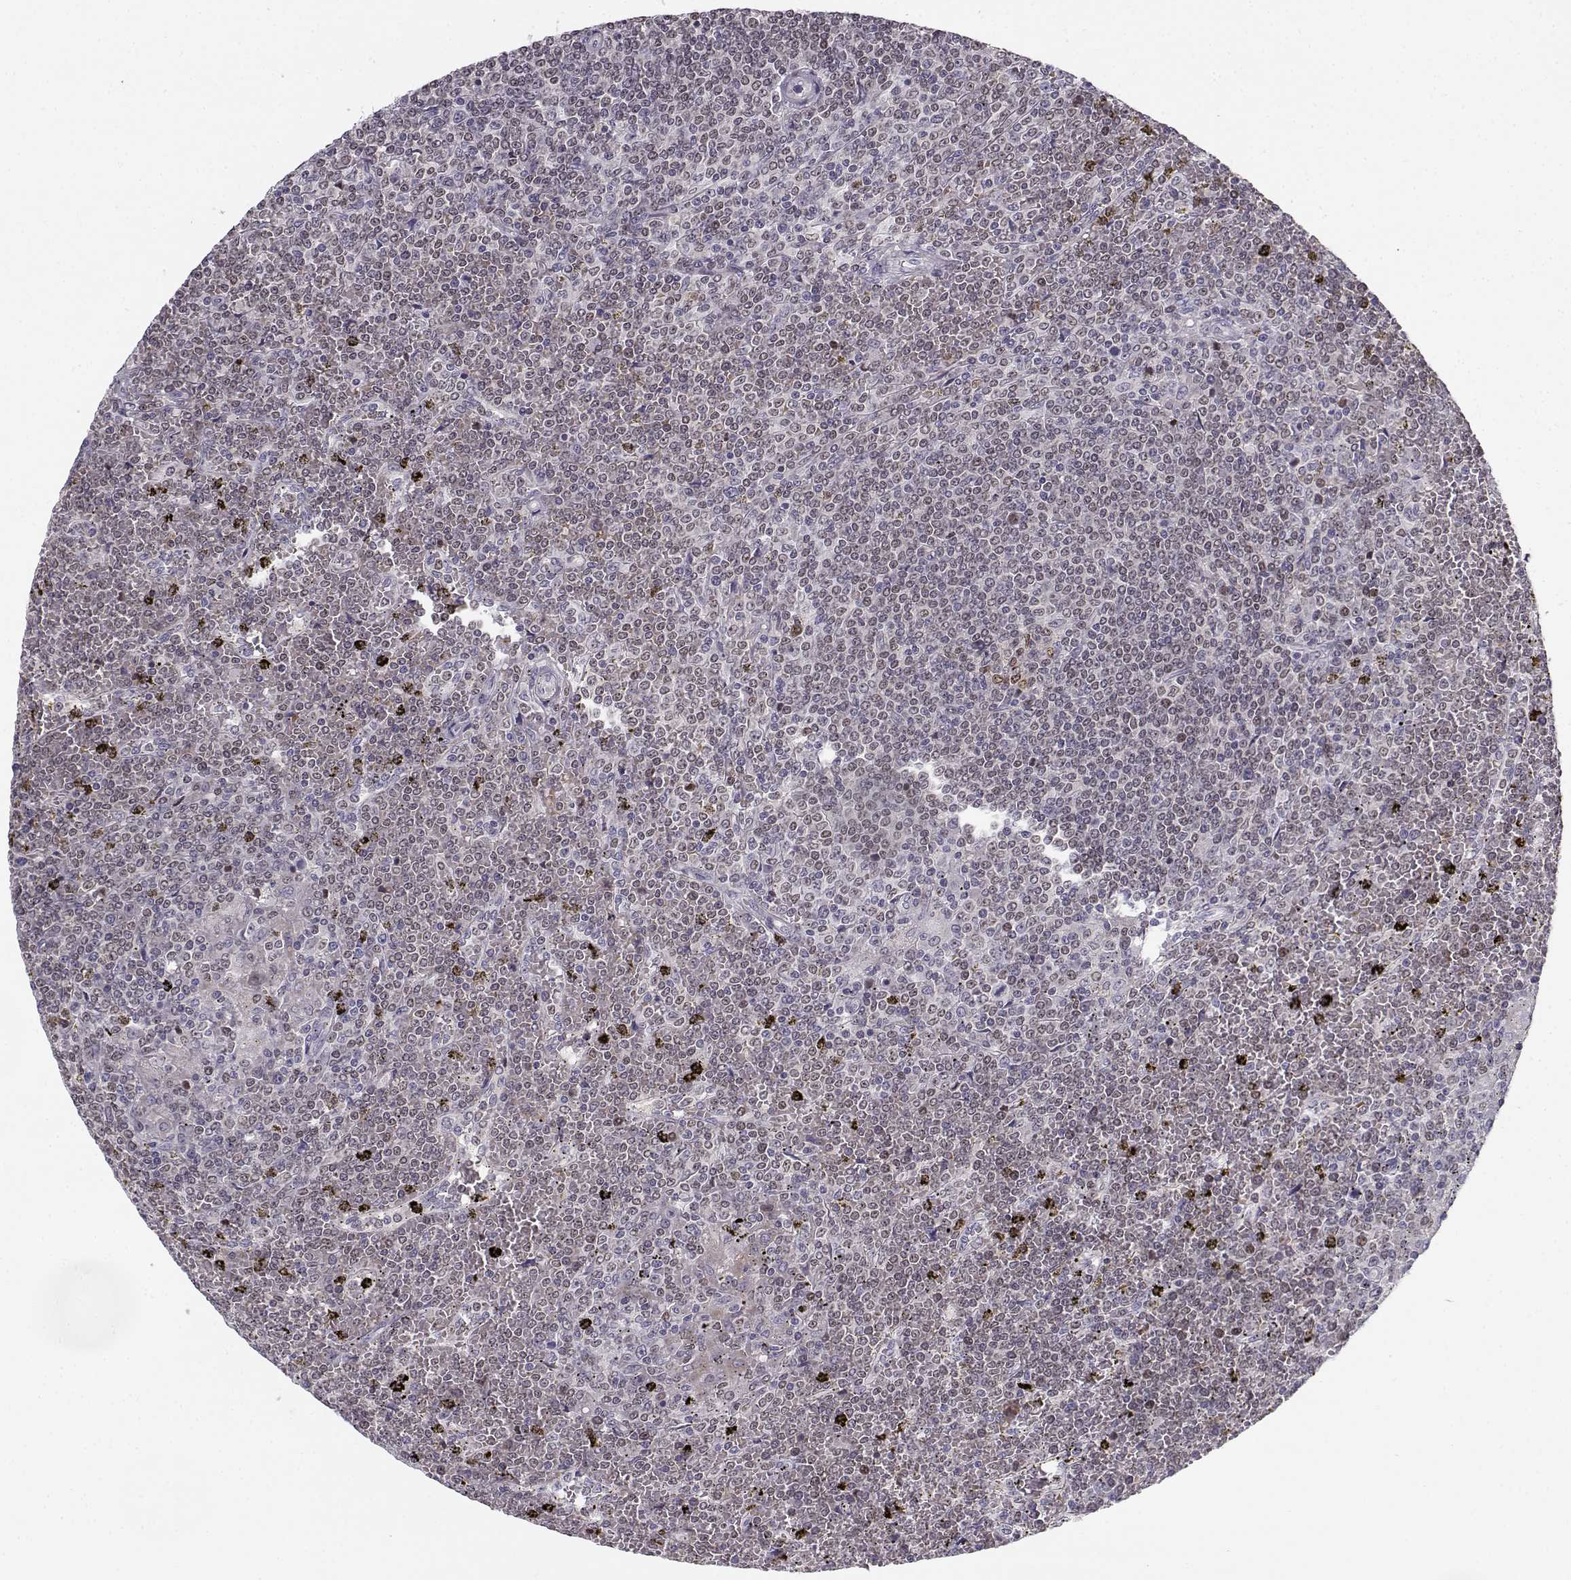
{"staining": {"intensity": "negative", "quantity": "none", "location": "none"}, "tissue": "lymphoma", "cell_type": "Tumor cells", "image_type": "cancer", "snomed": [{"axis": "morphology", "description": "Malignant lymphoma, non-Hodgkin's type, Low grade"}, {"axis": "topography", "description": "Spleen"}], "caption": "This photomicrograph is of lymphoma stained with immunohistochemistry (IHC) to label a protein in brown with the nuclei are counter-stained blue. There is no positivity in tumor cells.", "gene": "DDX25", "patient": {"sex": "female", "age": 19}}